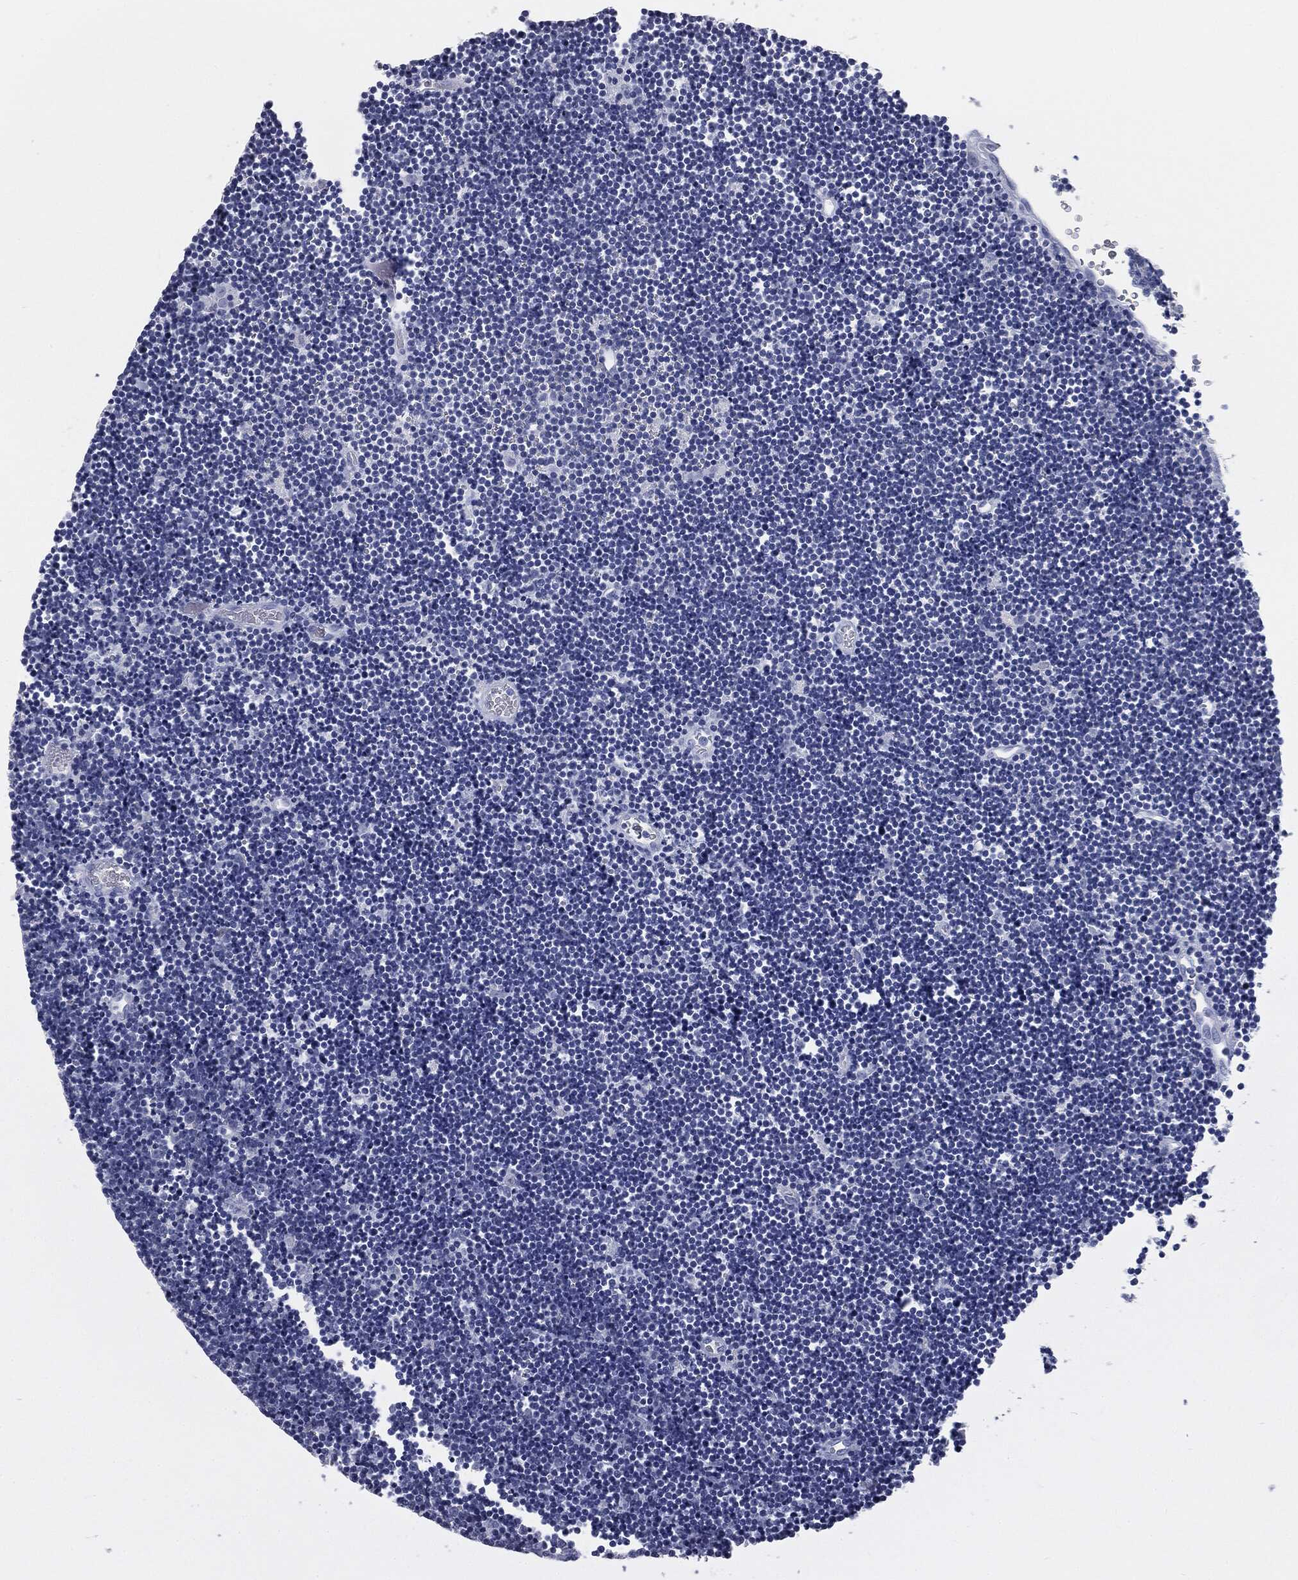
{"staining": {"intensity": "negative", "quantity": "none", "location": "none"}, "tissue": "lymphoma", "cell_type": "Tumor cells", "image_type": "cancer", "snomed": [{"axis": "morphology", "description": "Malignant lymphoma, non-Hodgkin's type, Low grade"}, {"axis": "topography", "description": "Brain"}], "caption": "Photomicrograph shows no protein staining in tumor cells of malignant lymphoma, non-Hodgkin's type (low-grade) tissue.", "gene": "MUC5AC", "patient": {"sex": "female", "age": 66}}